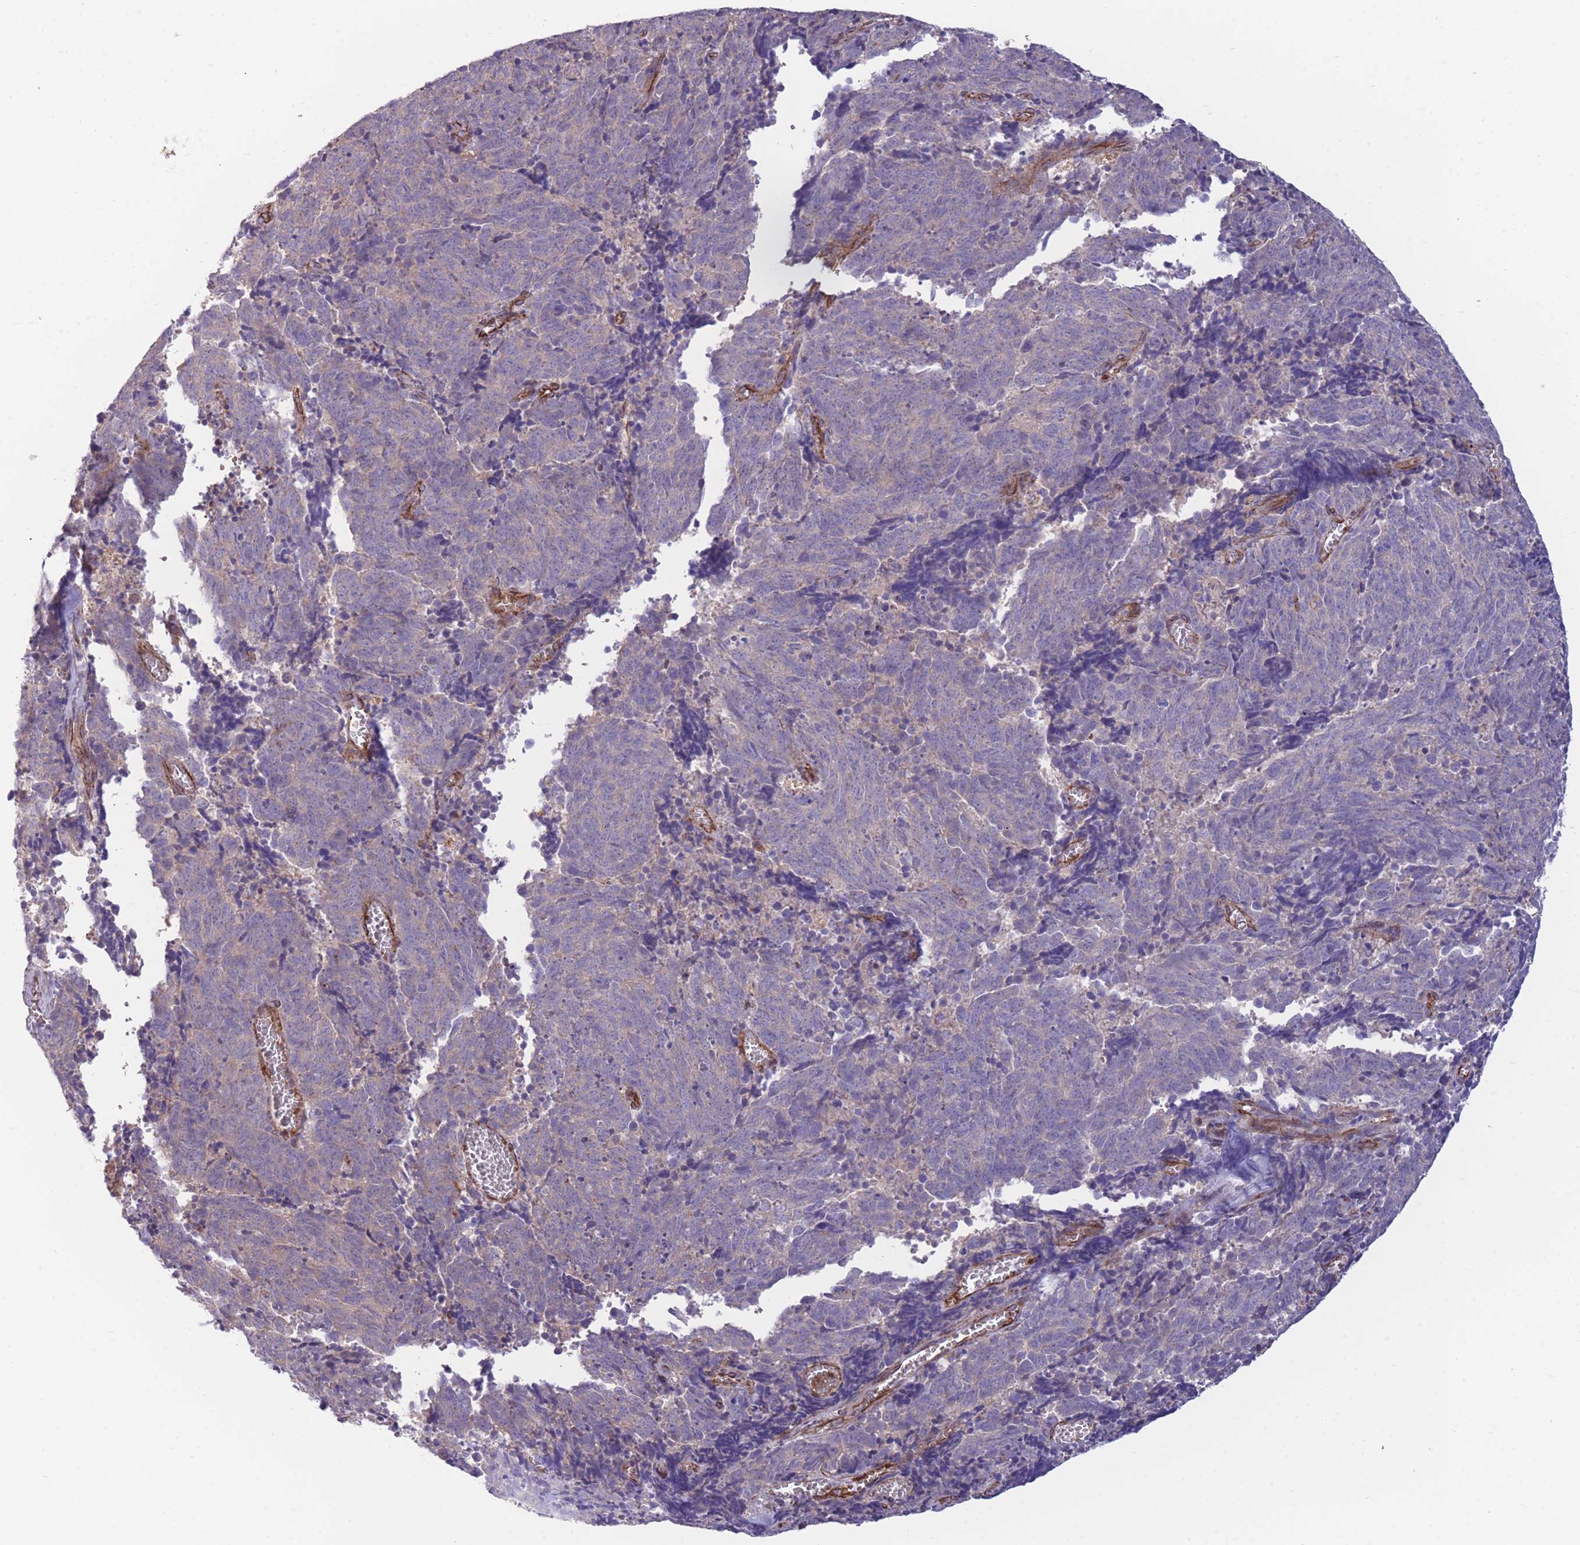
{"staining": {"intensity": "weak", "quantity": "<25%", "location": "cytoplasmic/membranous"}, "tissue": "cervical cancer", "cell_type": "Tumor cells", "image_type": "cancer", "snomed": [{"axis": "morphology", "description": "Squamous cell carcinoma, NOS"}, {"axis": "topography", "description": "Cervix"}], "caption": "A photomicrograph of human cervical squamous cell carcinoma is negative for staining in tumor cells.", "gene": "RGS11", "patient": {"sex": "female", "age": 29}}